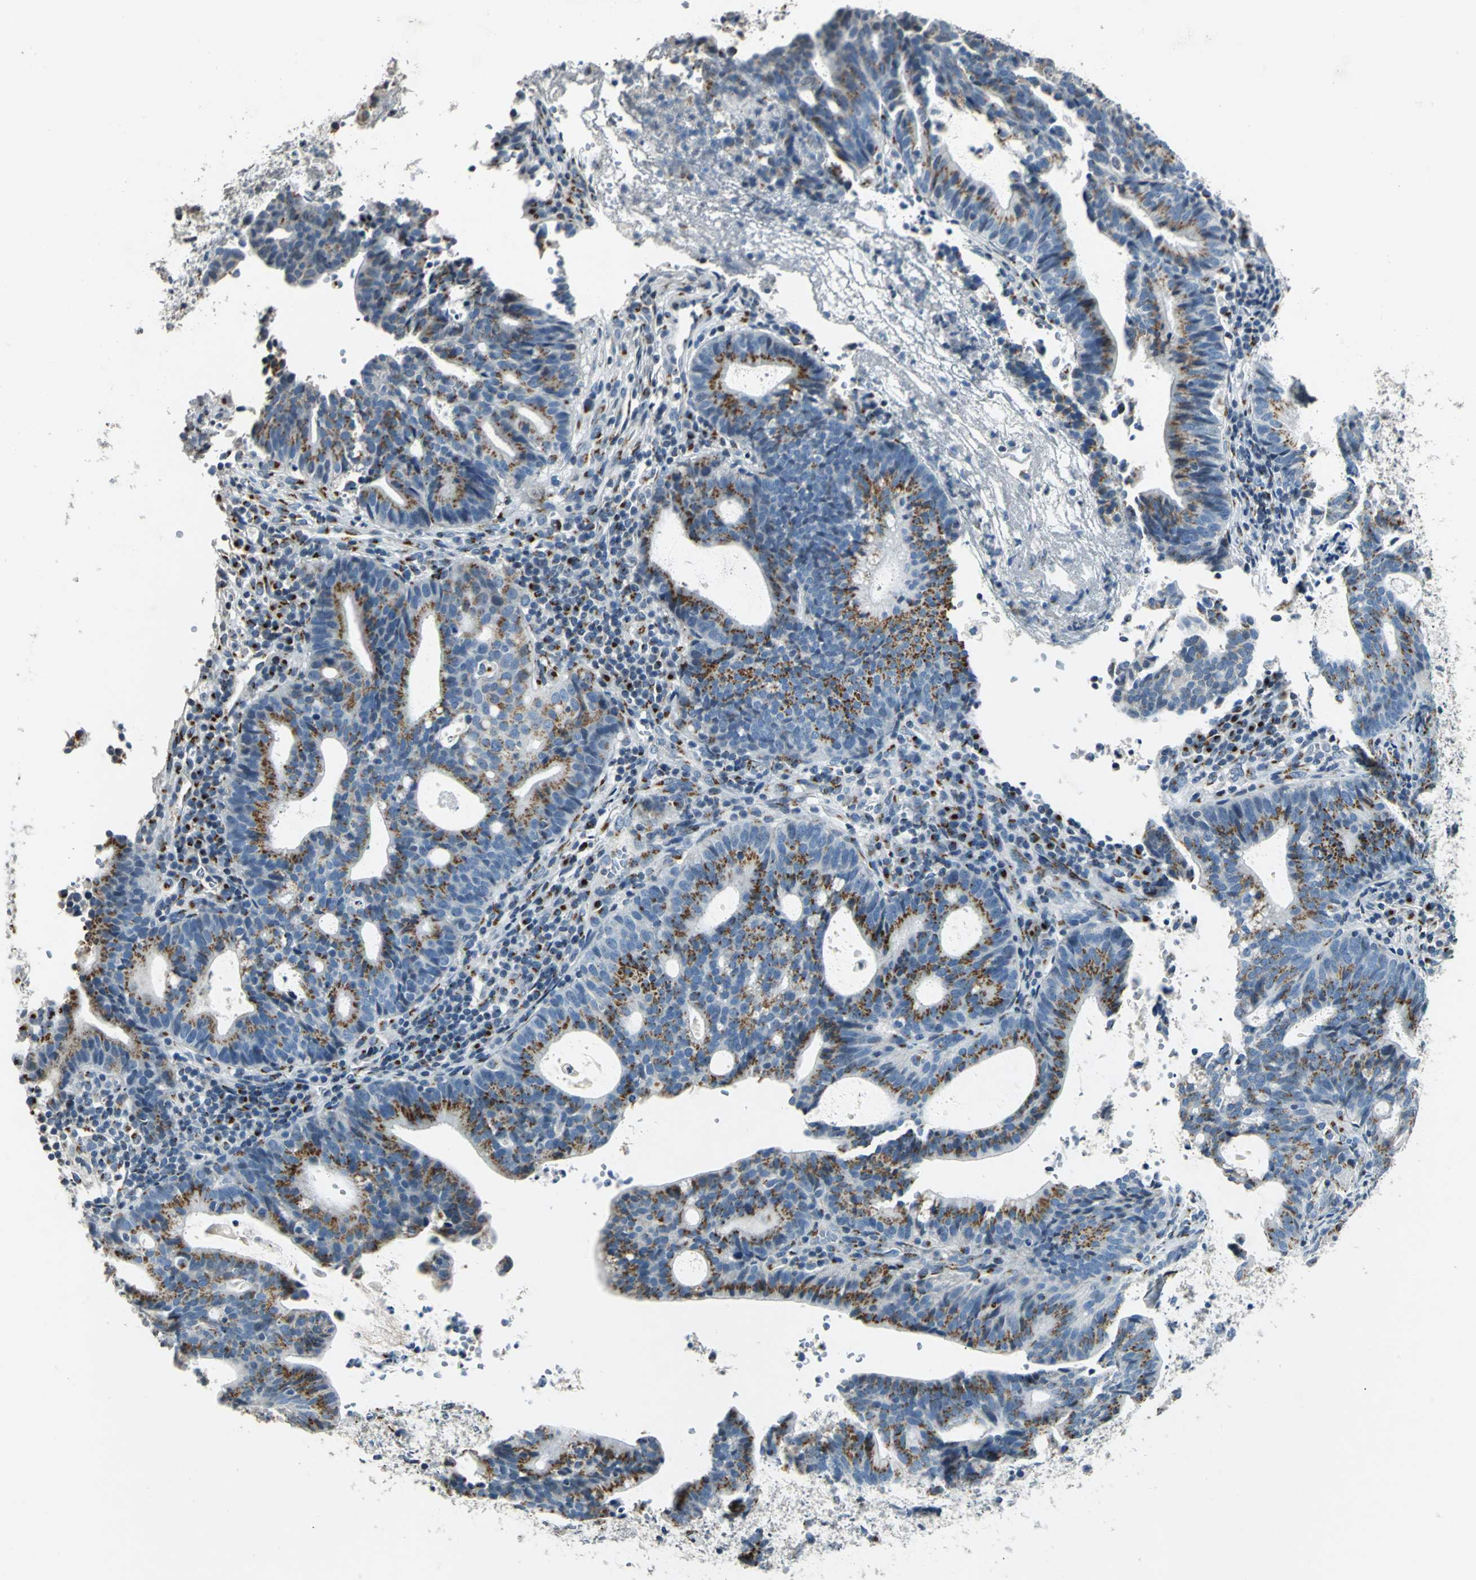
{"staining": {"intensity": "moderate", "quantity": ">75%", "location": "cytoplasmic/membranous"}, "tissue": "endometrial cancer", "cell_type": "Tumor cells", "image_type": "cancer", "snomed": [{"axis": "morphology", "description": "Adenocarcinoma, NOS"}, {"axis": "topography", "description": "Uterus"}], "caption": "Protein analysis of endometrial cancer (adenocarcinoma) tissue exhibits moderate cytoplasmic/membranous expression in approximately >75% of tumor cells.", "gene": "TMEM115", "patient": {"sex": "female", "age": 83}}